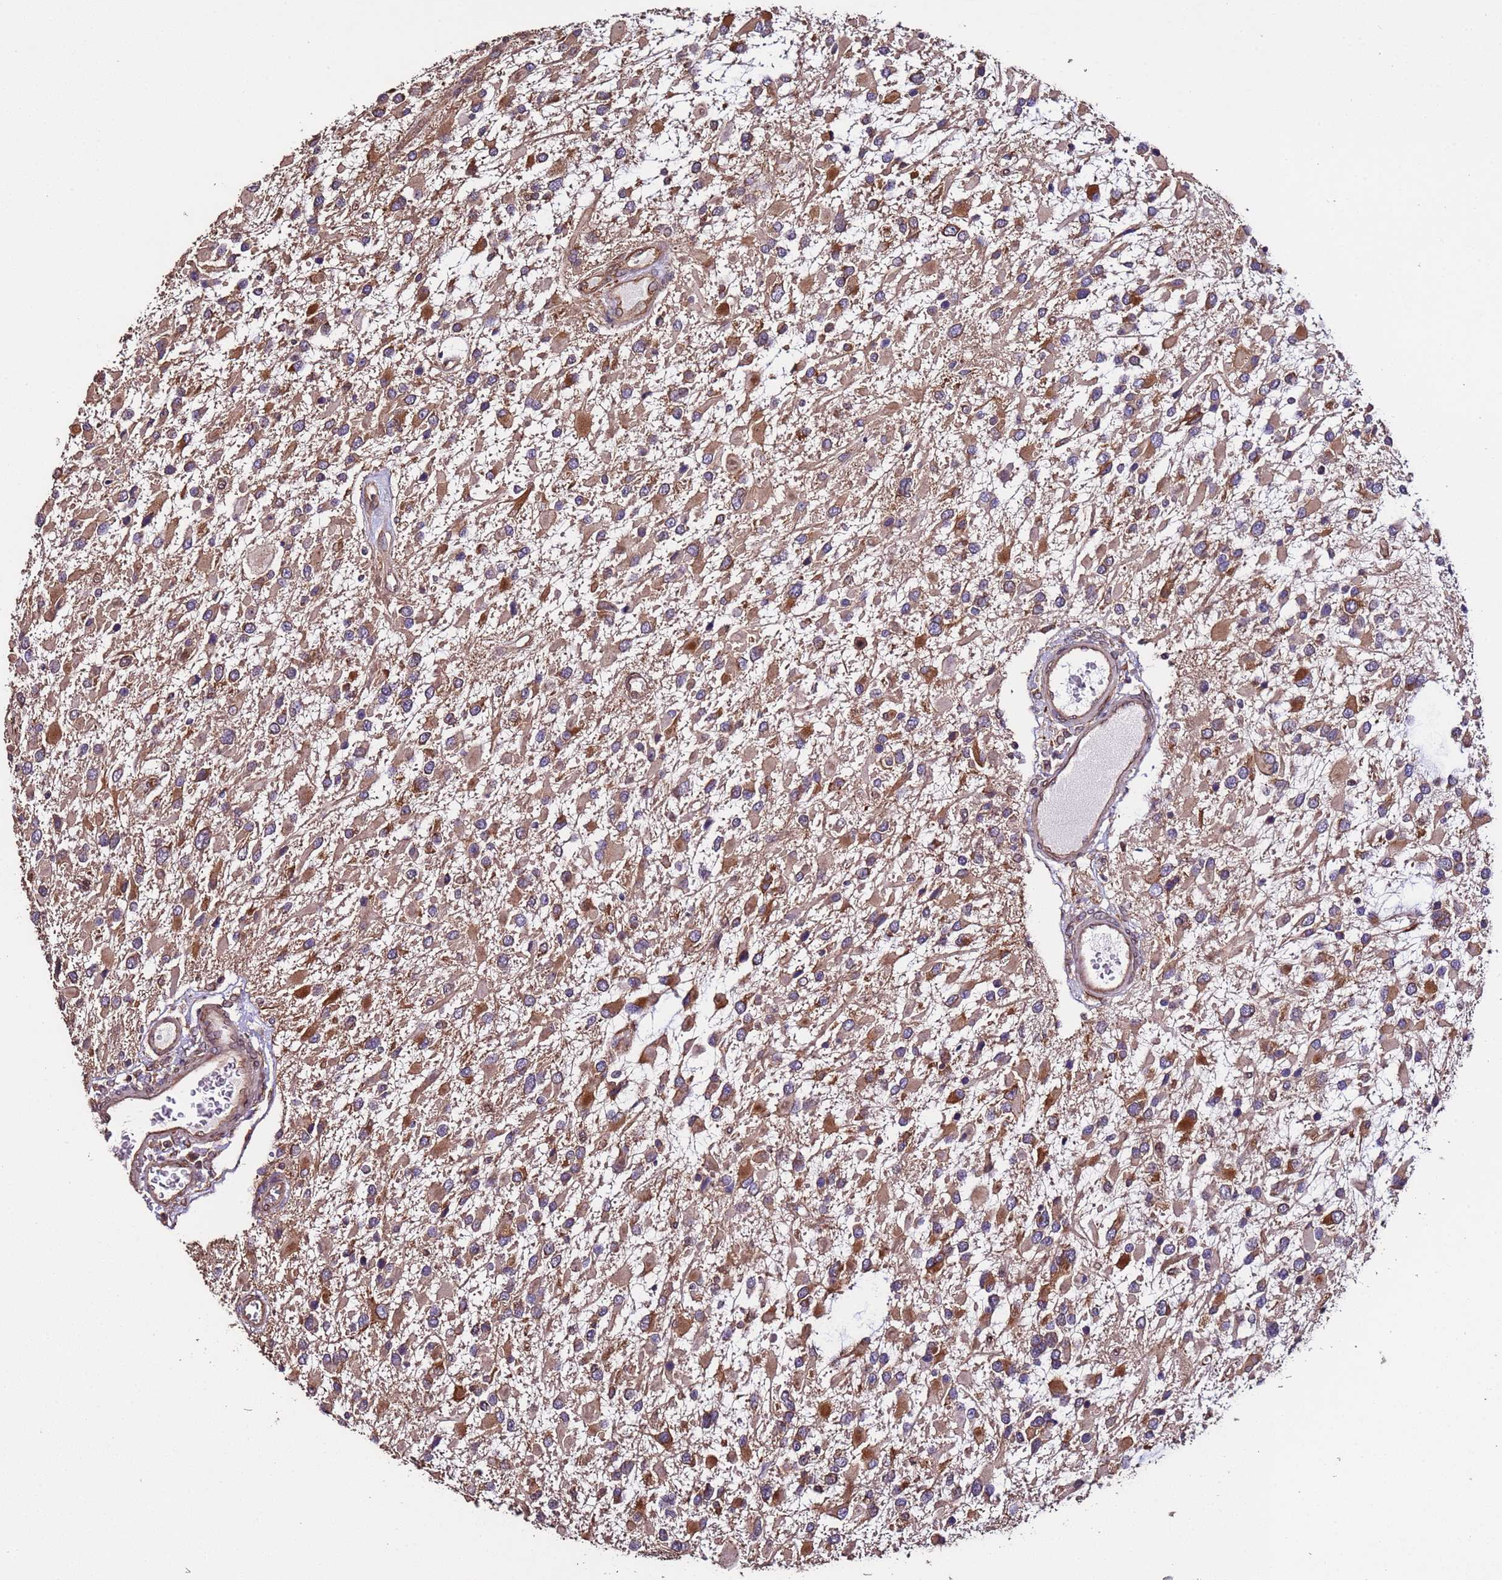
{"staining": {"intensity": "moderate", "quantity": ">75%", "location": "cytoplasmic/membranous"}, "tissue": "glioma", "cell_type": "Tumor cells", "image_type": "cancer", "snomed": [{"axis": "morphology", "description": "Glioma, malignant, High grade"}, {"axis": "topography", "description": "Brain"}], "caption": "The photomicrograph reveals a brown stain indicating the presence of a protein in the cytoplasmic/membranous of tumor cells in glioma. The protein of interest is shown in brown color, while the nuclei are stained blue.", "gene": "SLC41A3", "patient": {"sex": "male", "age": 53}}